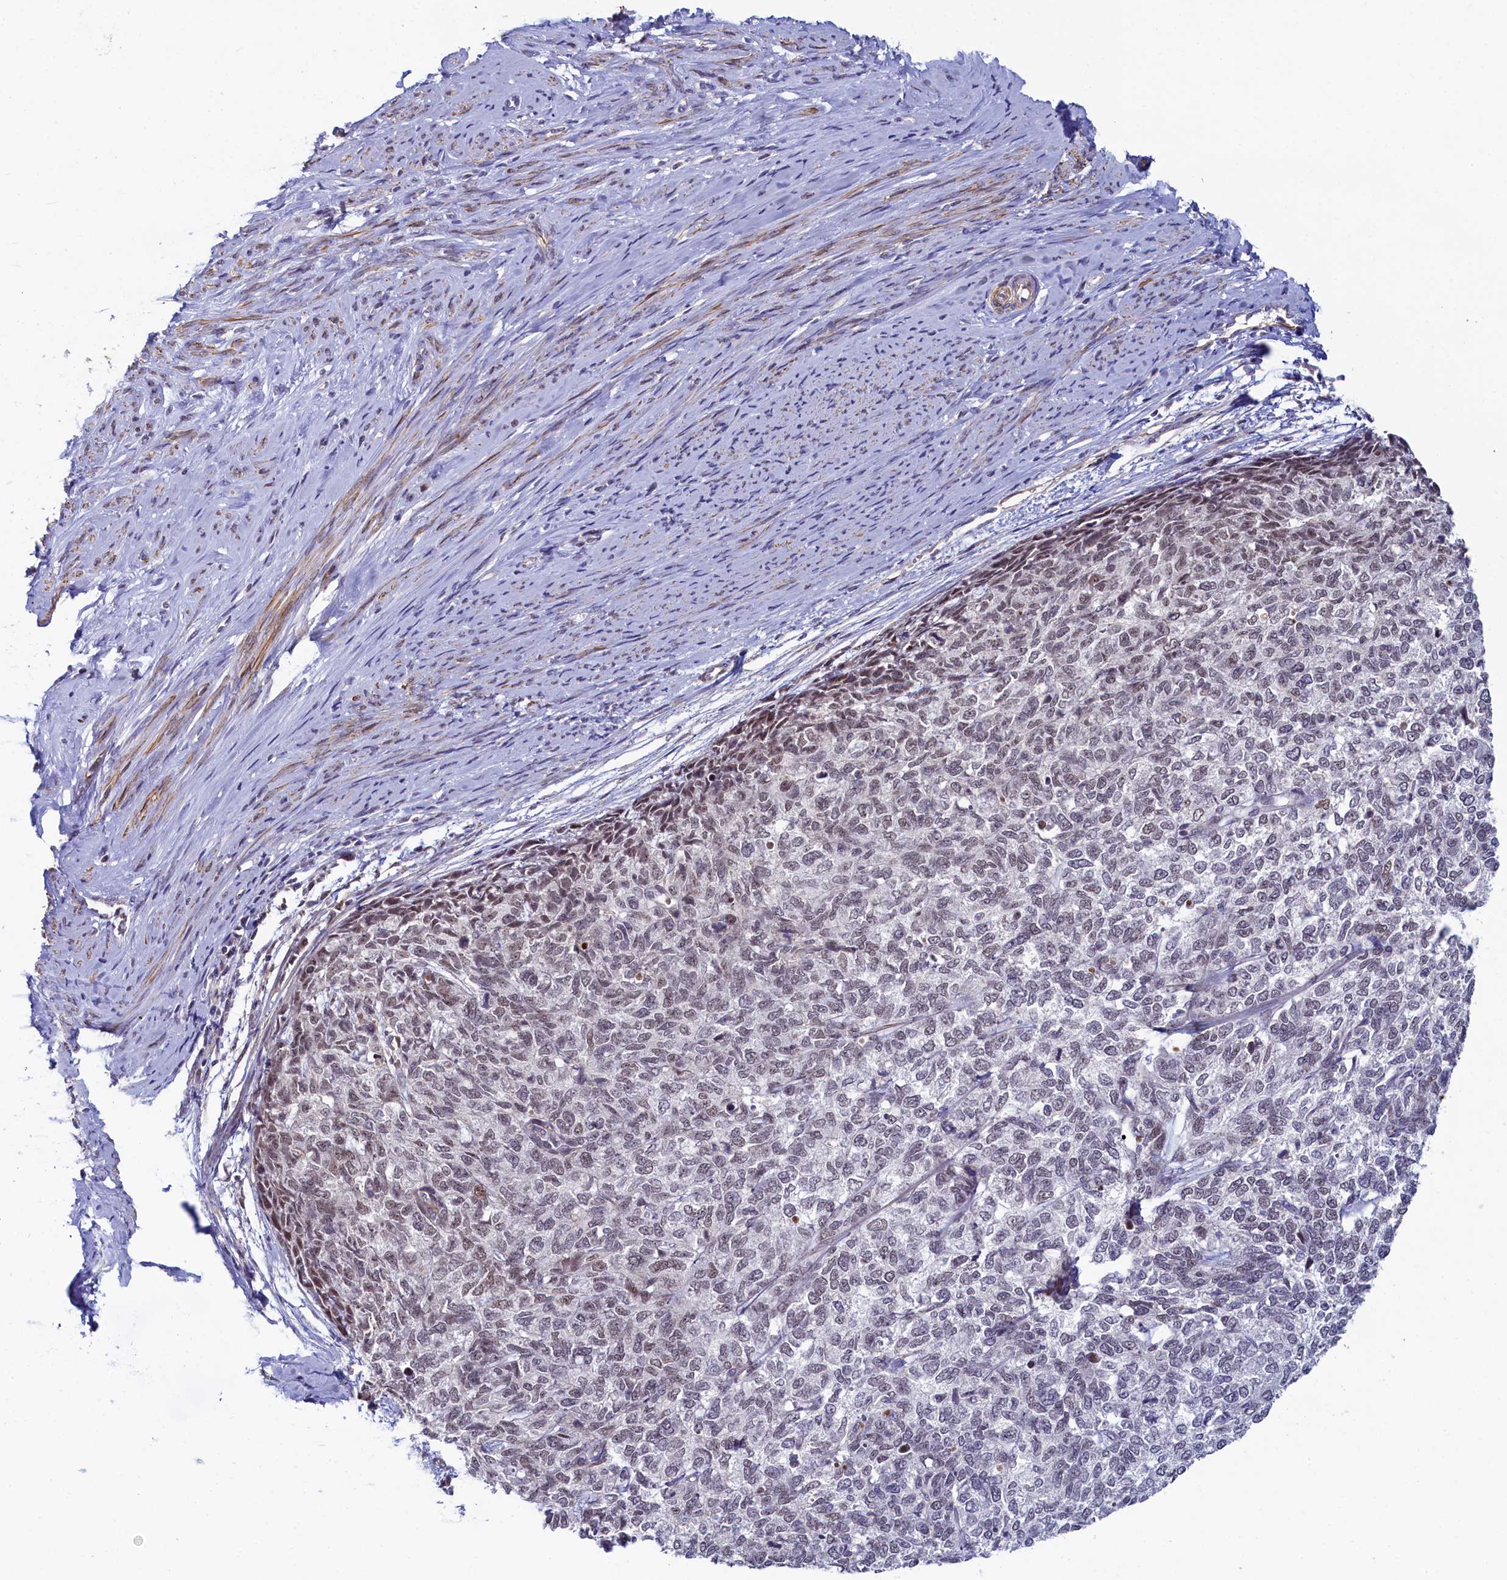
{"staining": {"intensity": "weak", "quantity": "25%-75%", "location": "nuclear"}, "tissue": "cervical cancer", "cell_type": "Tumor cells", "image_type": "cancer", "snomed": [{"axis": "morphology", "description": "Squamous cell carcinoma, NOS"}, {"axis": "topography", "description": "Cervix"}], "caption": "Weak nuclear staining for a protein is identified in approximately 25%-75% of tumor cells of squamous cell carcinoma (cervical) using IHC.", "gene": "INTS14", "patient": {"sex": "female", "age": 63}}